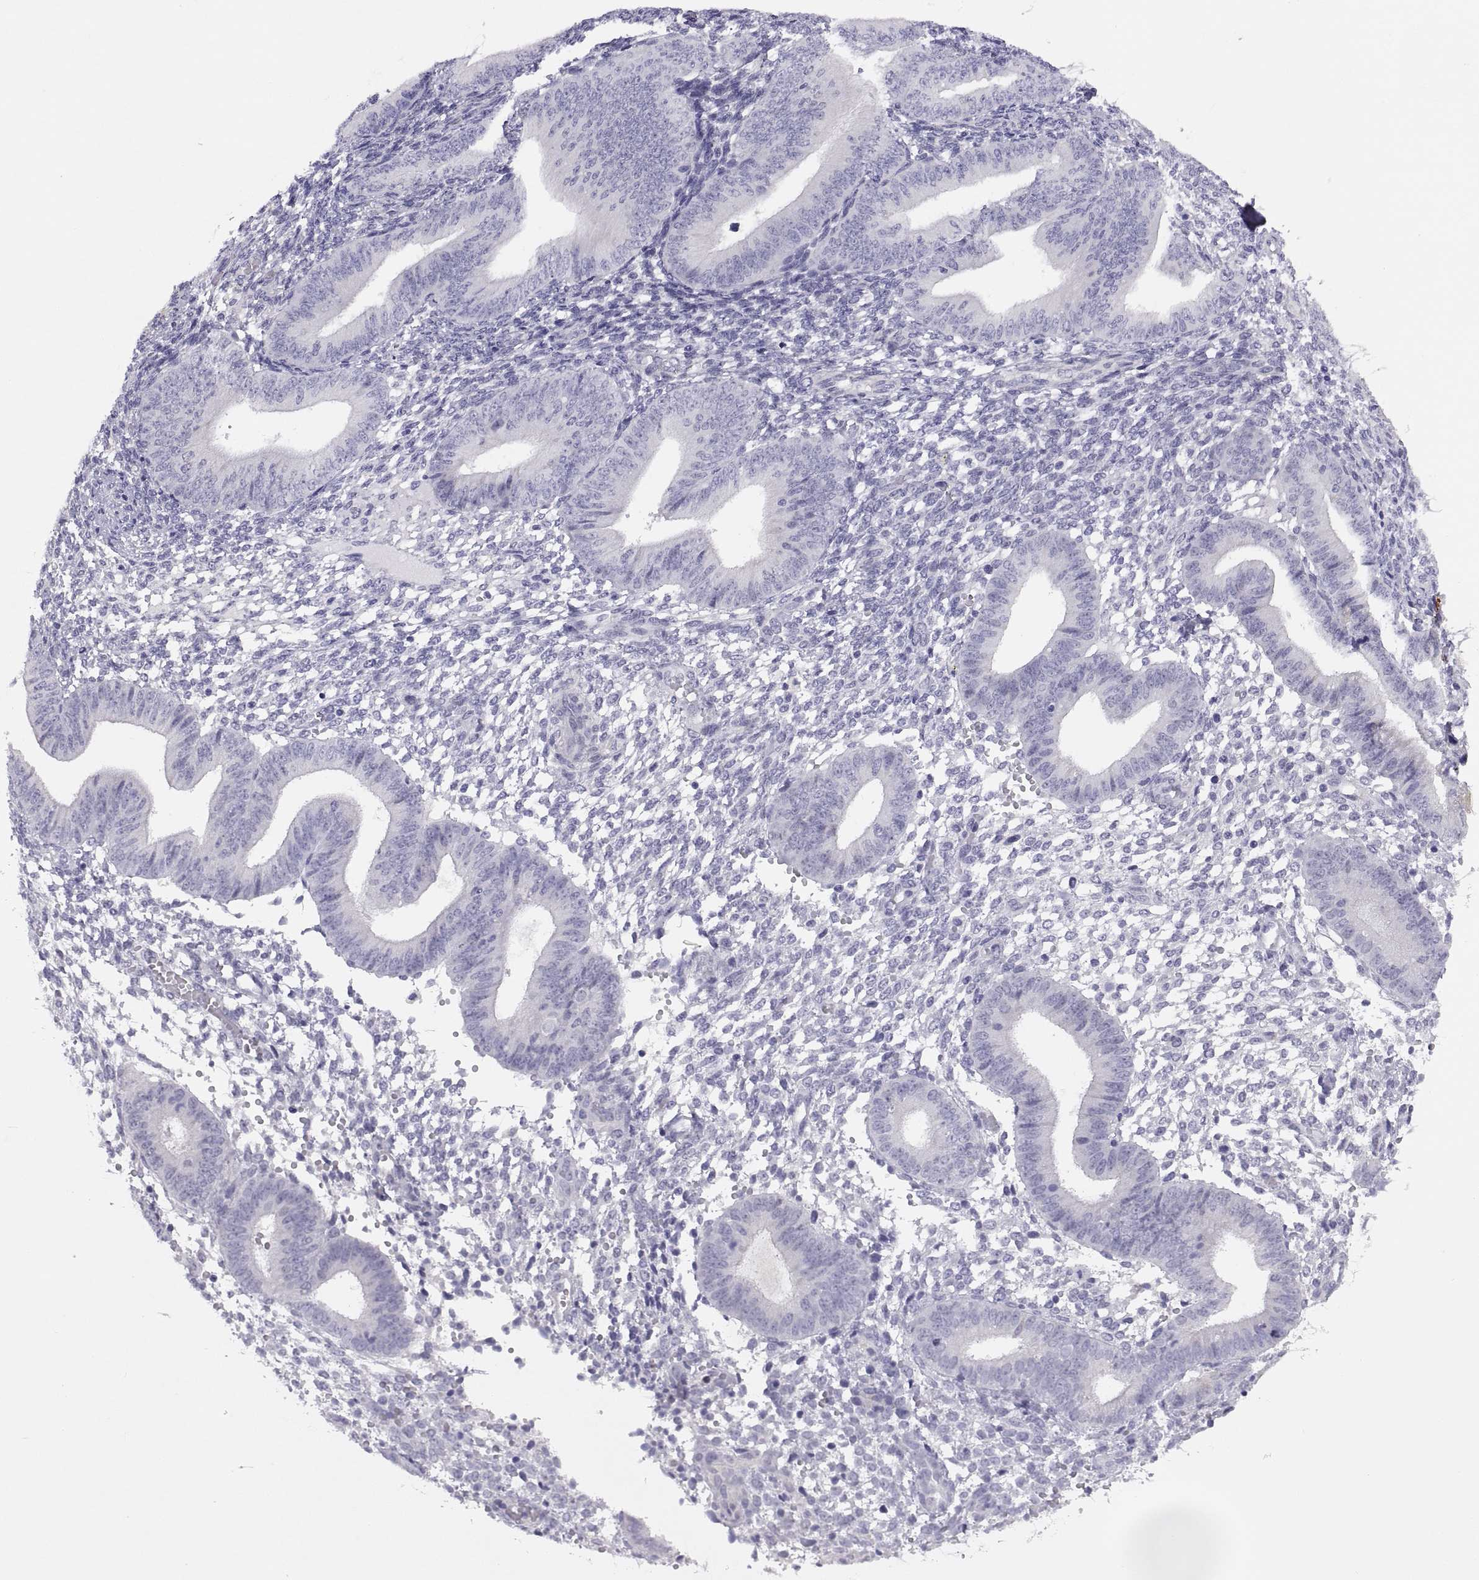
{"staining": {"intensity": "negative", "quantity": "none", "location": "none"}, "tissue": "endometrium", "cell_type": "Cells in endometrial stroma", "image_type": "normal", "snomed": [{"axis": "morphology", "description": "Normal tissue, NOS"}, {"axis": "topography", "description": "Endometrium"}], "caption": "This is a histopathology image of immunohistochemistry (IHC) staining of normal endometrium, which shows no expression in cells in endometrial stroma. (DAB (3,3'-diaminobenzidine) immunohistochemistry (IHC), high magnification).", "gene": "STRC", "patient": {"sex": "female", "age": 39}}